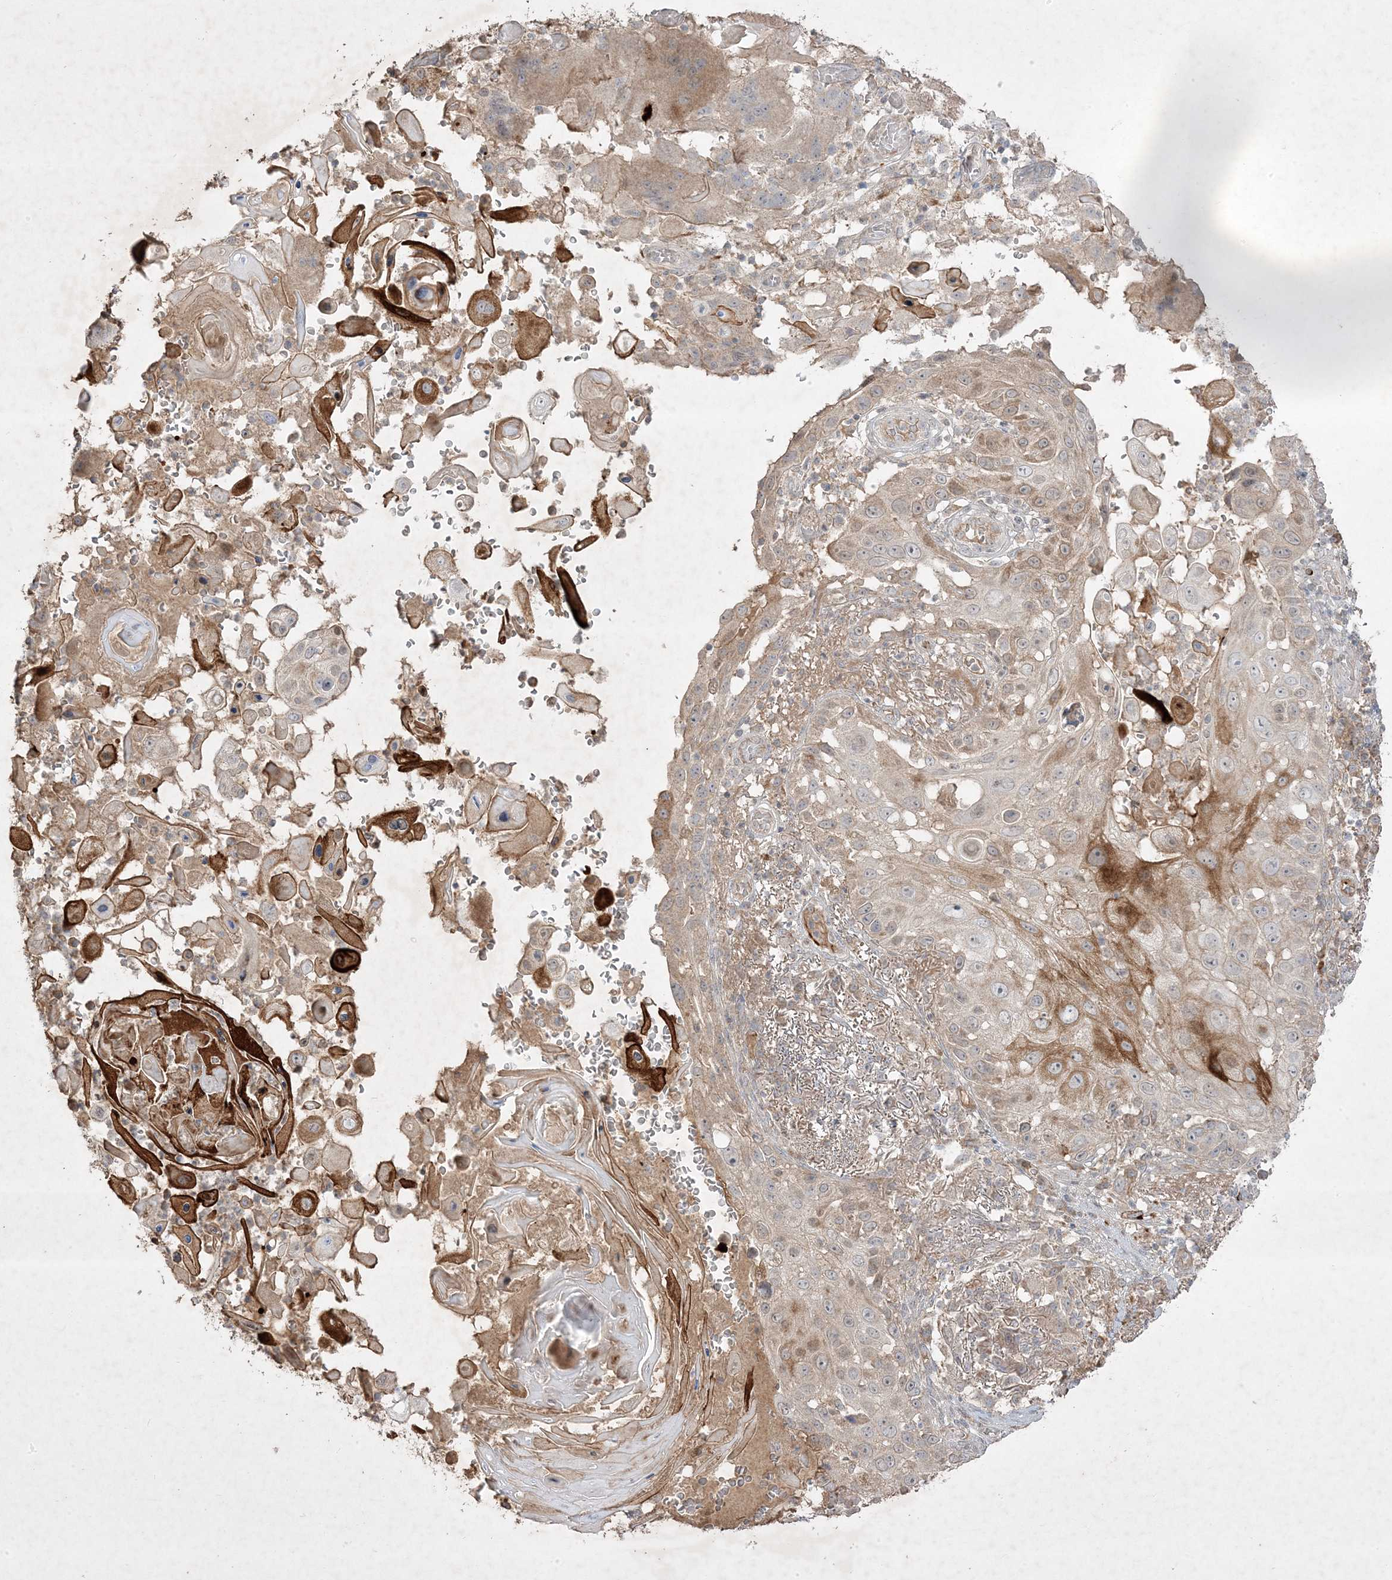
{"staining": {"intensity": "moderate", "quantity": "<25%", "location": "cytoplasmic/membranous"}, "tissue": "skin cancer", "cell_type": "Tumor cells", "image_type": "cancer", "snomed": [{"axis": "morphology", "description": "Squamous cell carcinoma, NOS"}, {"axis": "topography", "description": "Skin"}], "caption": "Human skin cancer (squamous cell carcinoma) stained with a brown dye shows moderate cytoplasmic/membranous positive staining in about <25% of tumor cells.", "gene": "RGL4", "patient": {"sex": "female", "age": 44}}